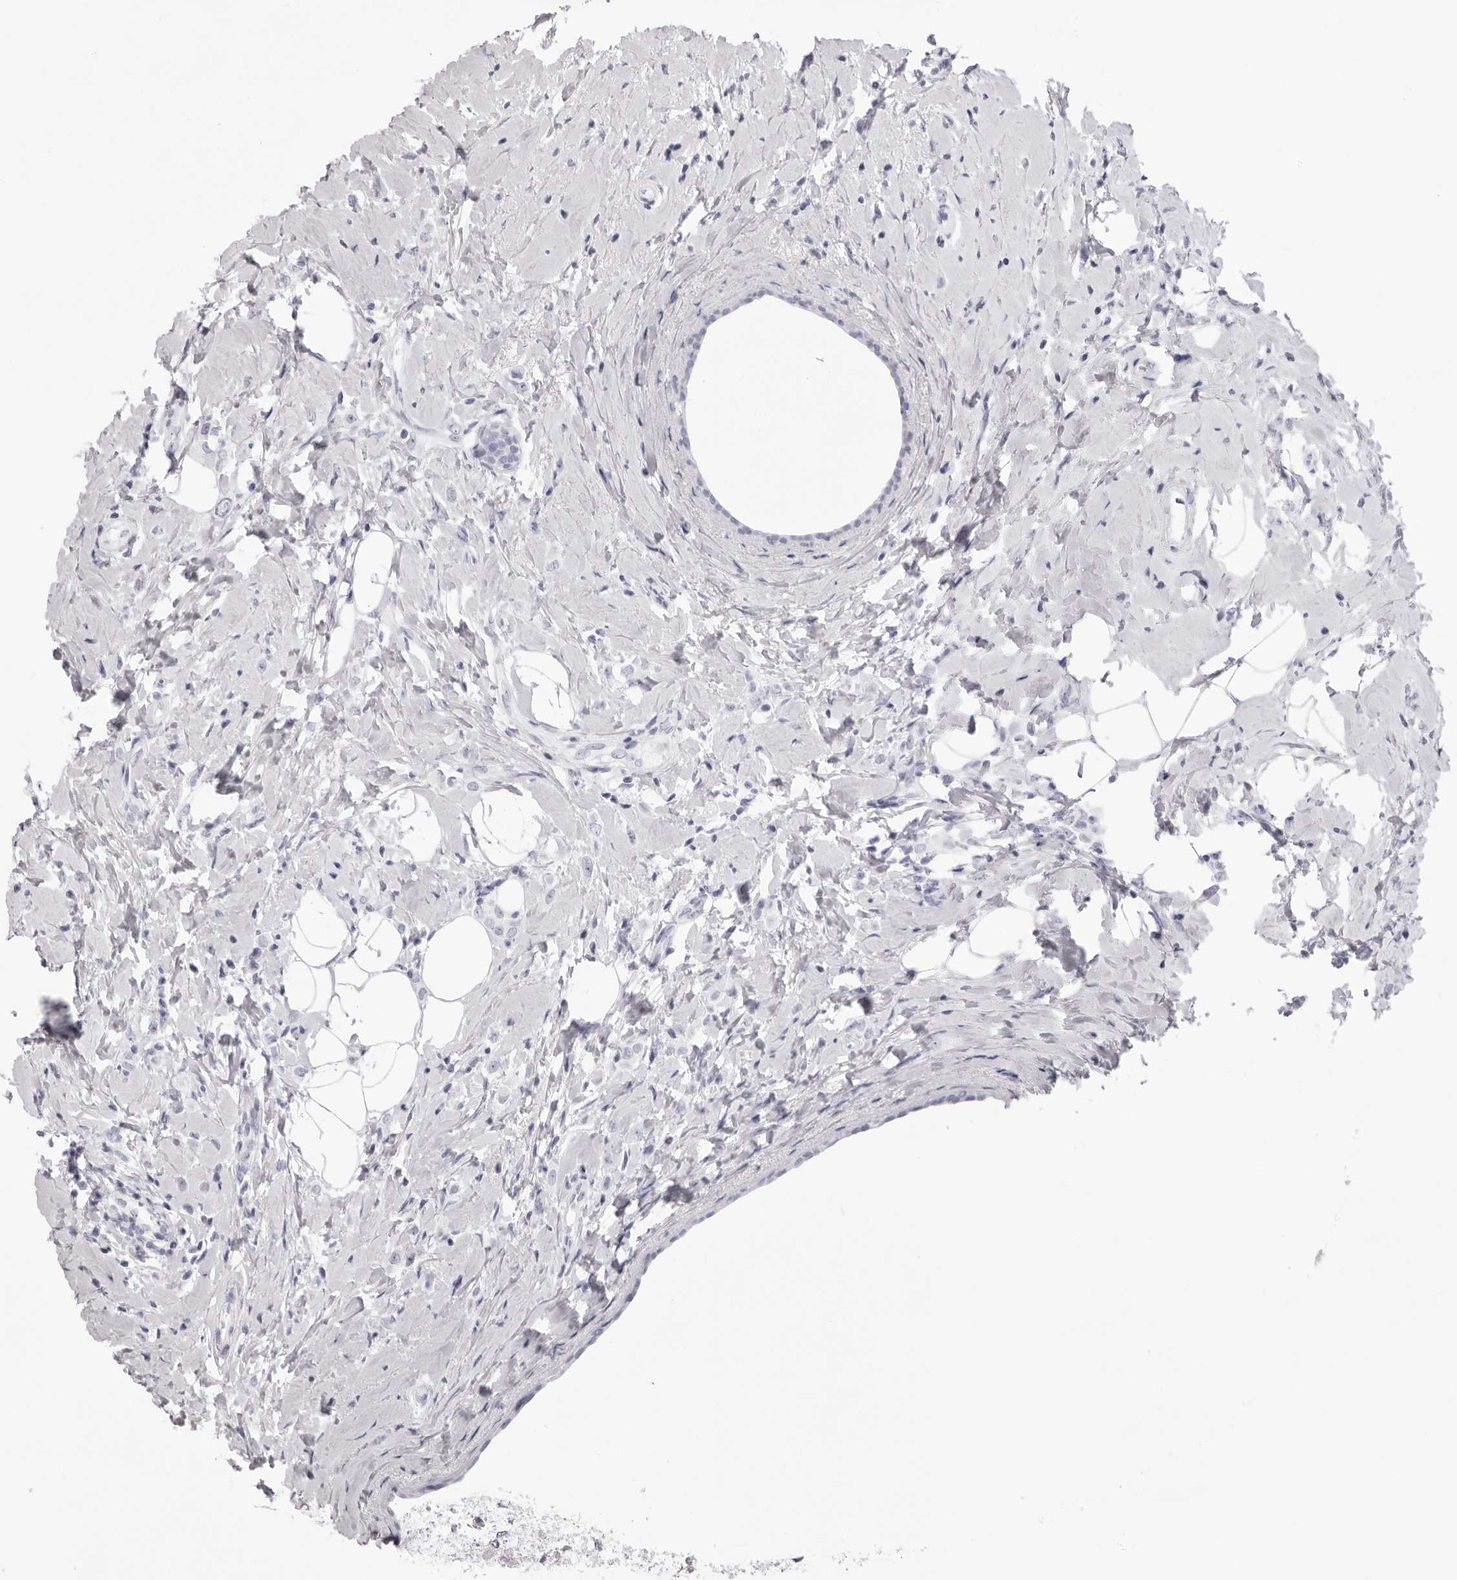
{"staining": {"intensity": "negative", "quantity": "none", "location": "none"}, "tissue": "breast cancer", "cell_type": "Tumor cells", "image_type": "cancer", "snomed": [{"axis": "morphology", "description": "Lobular carcinoma"}, {"axis": "topography", "description": "Breast"}], "caption": "Immunohistochemistry of human breast lobular carcinoma shows no staining in tumor cells.", "gene": "SMIM2", "patient": {"sex": "female", "age": 47}}